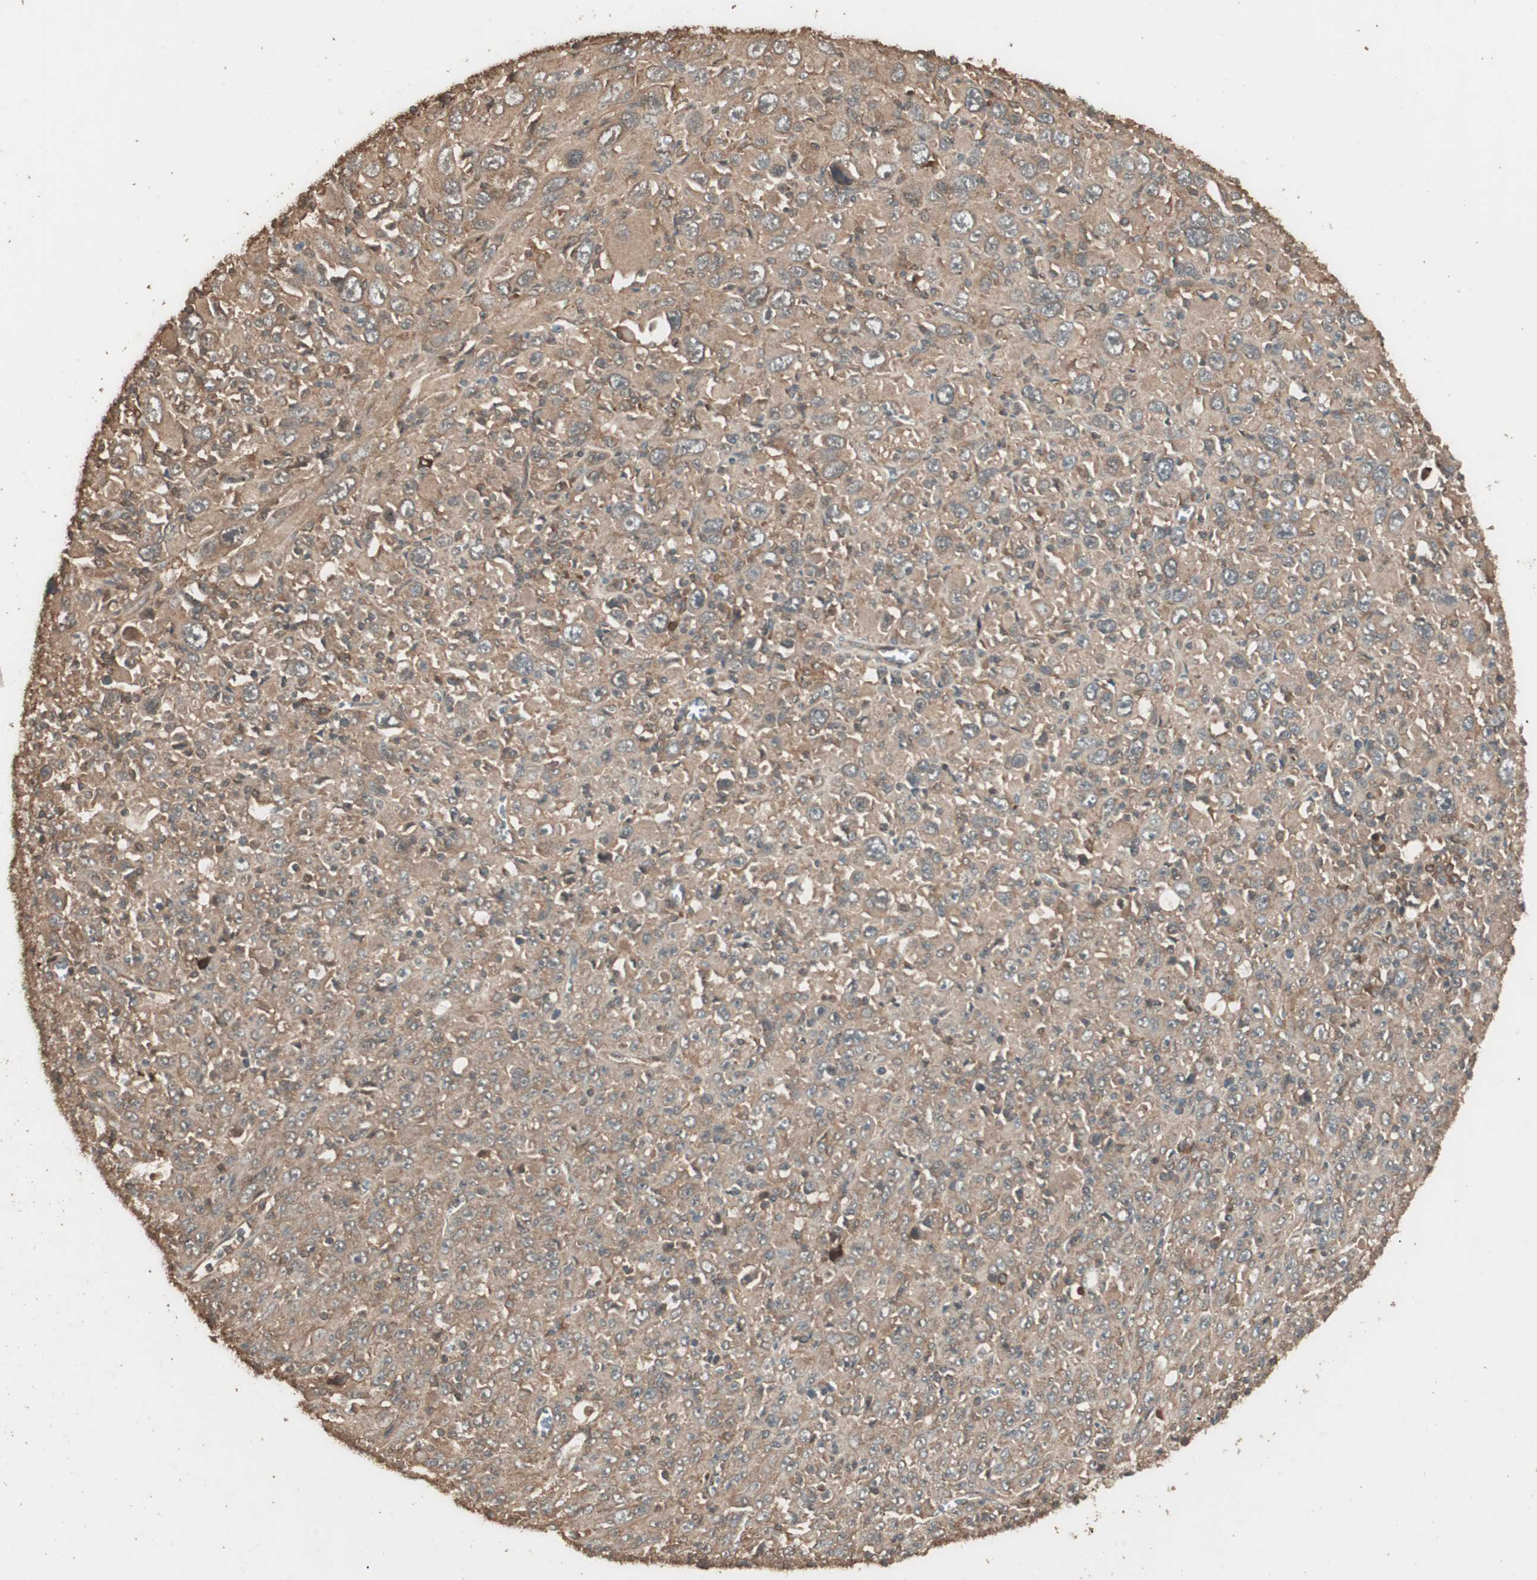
{"staining": {"intensity": "moderate", "quantity": ">75%", "location": "cytoplasmic/membranous"}, "tissue": "melanoma", "cell_type": "Tumor cells", "image_type": "cancer", "snomed": [{"axis": "morphology", "description": "Malignant melanoma, Metastatic site"}, {"axis": "topography", "description": "Skin"}], "caption": "Immunohistochemical staining of human malignant melanoma (metastatic site) shows medium levels of moderate cytoplasmic/membranous protein staining in about >75% of tumor cells.", "gene": "CCN4", "patient": {"sex": "female", "age": 56}}